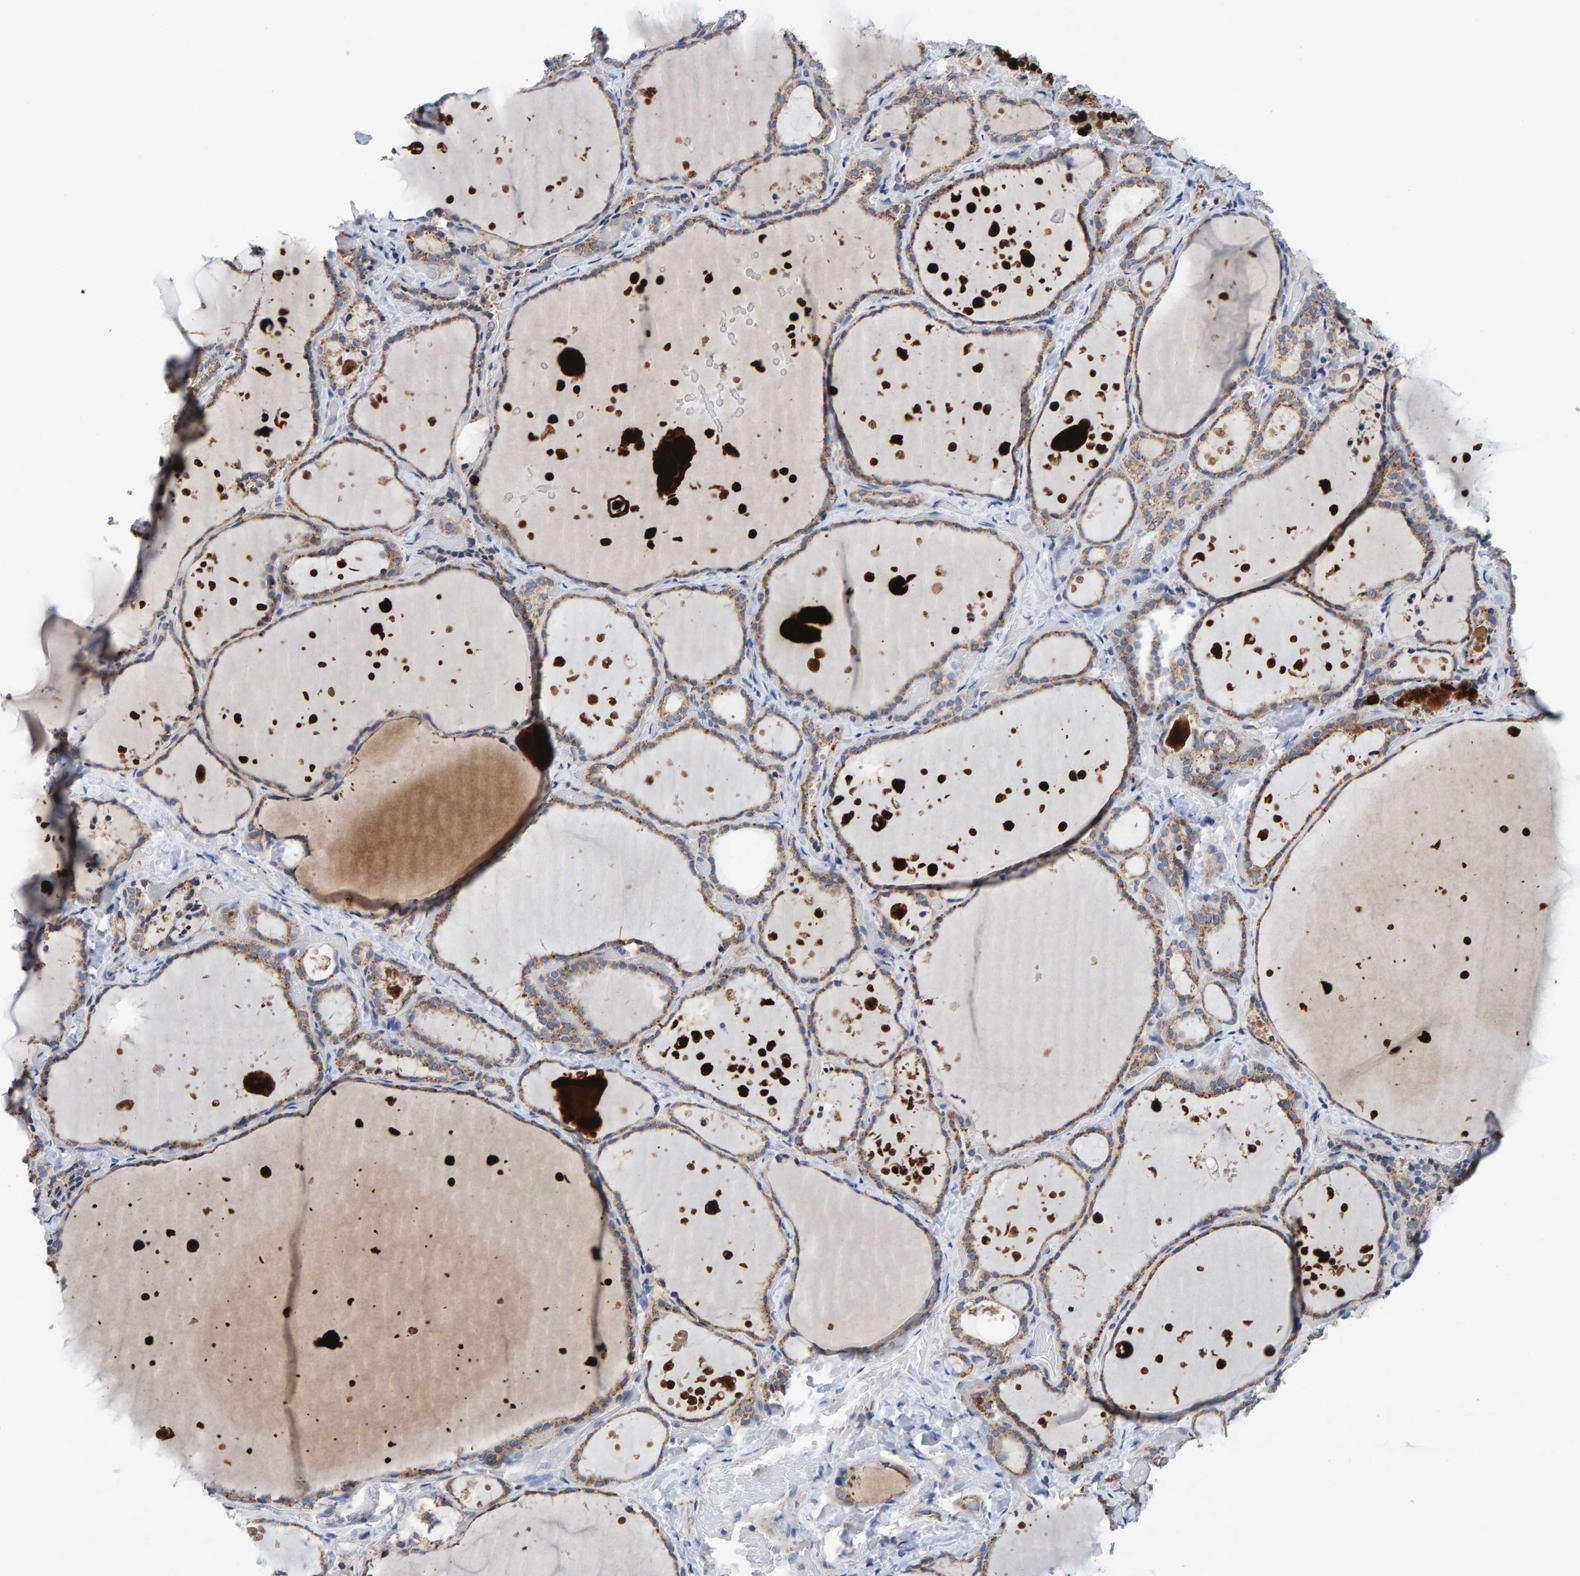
{"staining": {"intensity": "weak", "quantity": "25%-75%", "location": "cytoplasmic/membranous"}, "tissue": "thyroid gland", "cell_type": "Glandular cells", "image_type": "normal", "snomed": [{"axis": "morphology", "description": "Normal tissue, NOS"}, {"axis": "topography", "description": "Thyroid gland"}], "caption": "DAB immunohistochemical staining of benign human thyroid gland shows weak cytoplasmic/membranous protein positivity in about 25%-75% of glandular cells. The protein of interest is shown in brown color, while the nuclei are stained blue.", "gene": "EFR3A", "patient": {"sex": "female", "age": 44}}